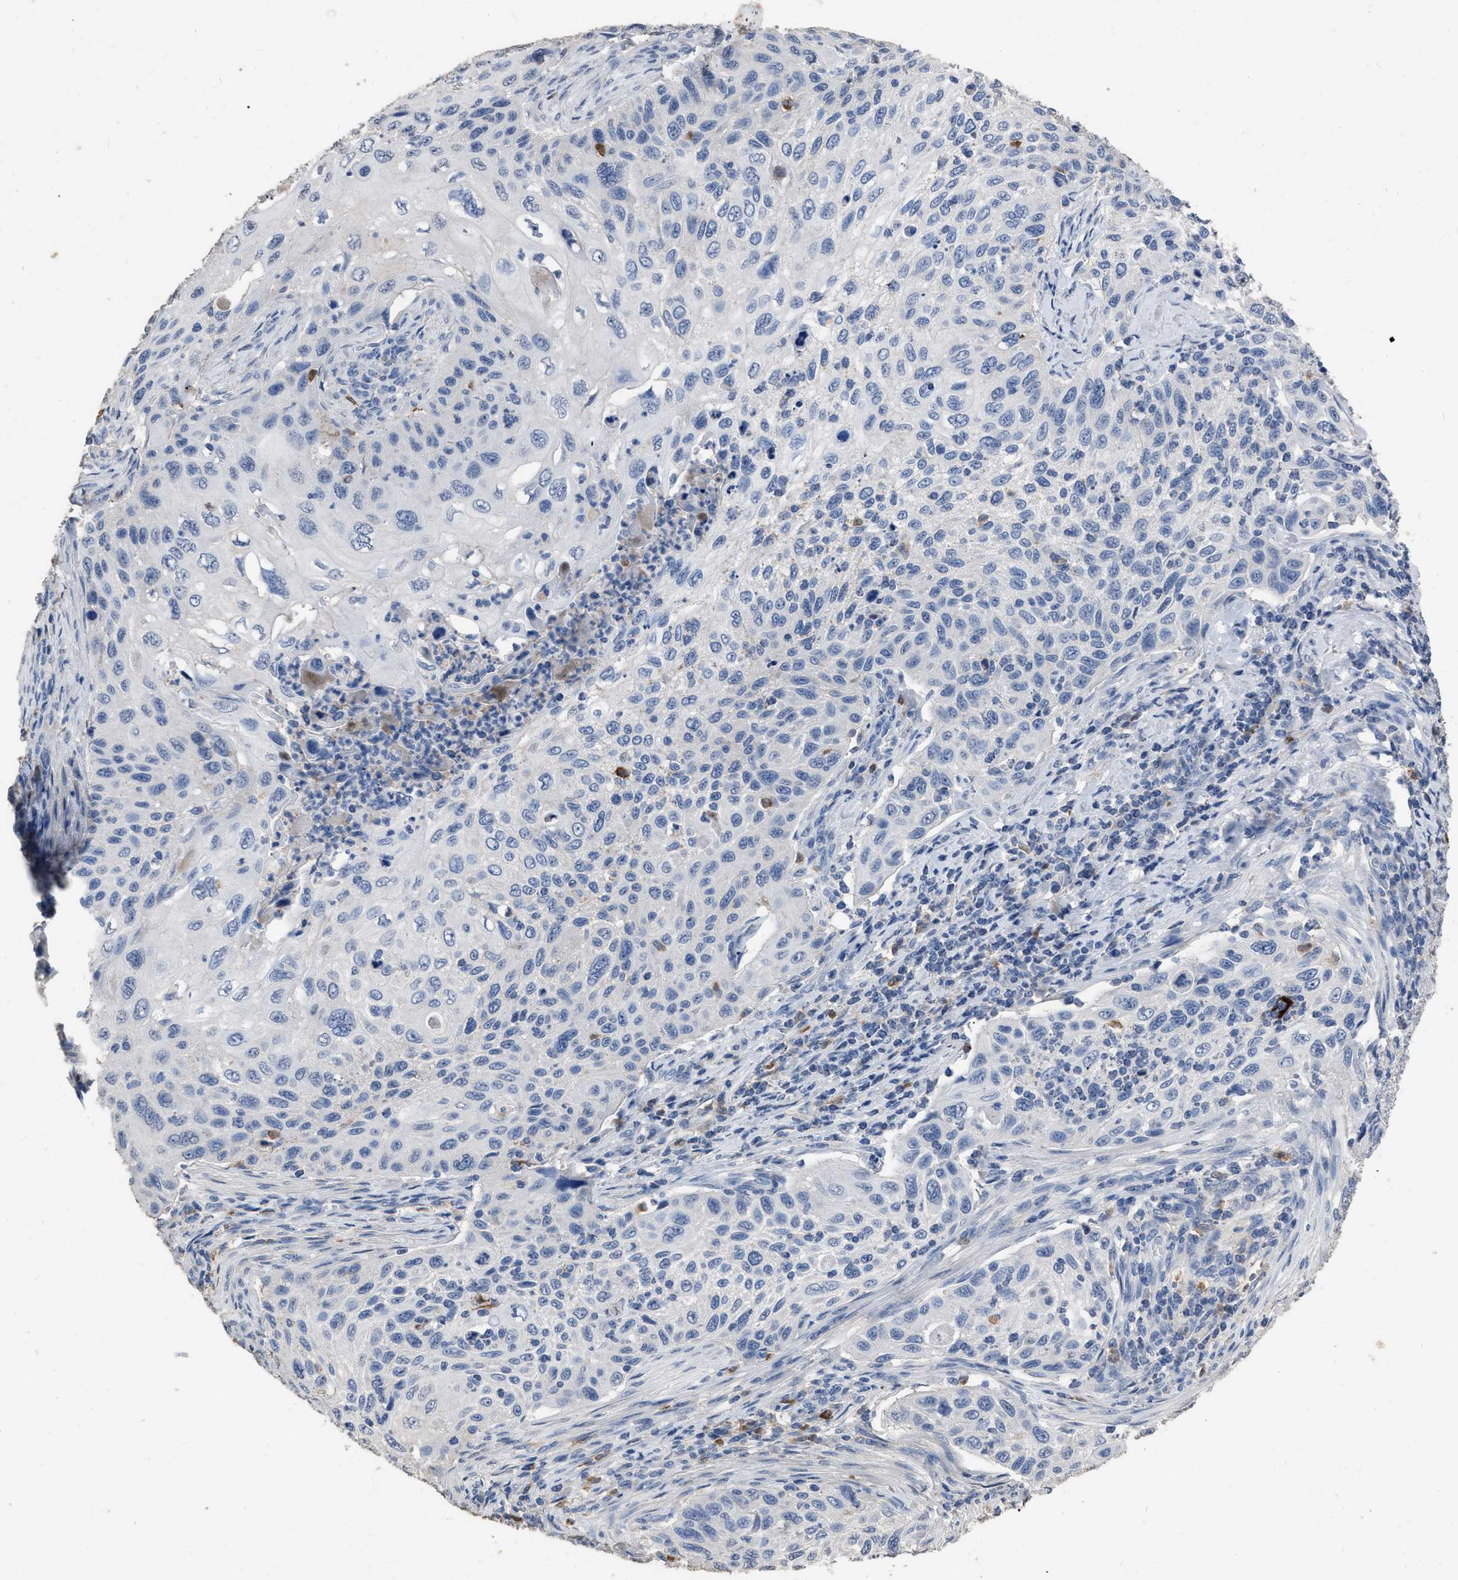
{"staining": {"intensity": "negative", "quantity": "none", "location": "none"}, "tissue": "cervical cancer", "cell_type": "Tumor cells", "image_type": "cancer", "snomed": [{"axis": "morphology", "description": "Squamous cell carcinoma, NOS"}, {"axis": "topography", "description": "Cervix"}], "caption": "Tumor cells are negative for brown protein staining in squamous cell carcinoma (cervical).", "gene": "HABP2", "patient": {"sex": "female", "age": 70}}